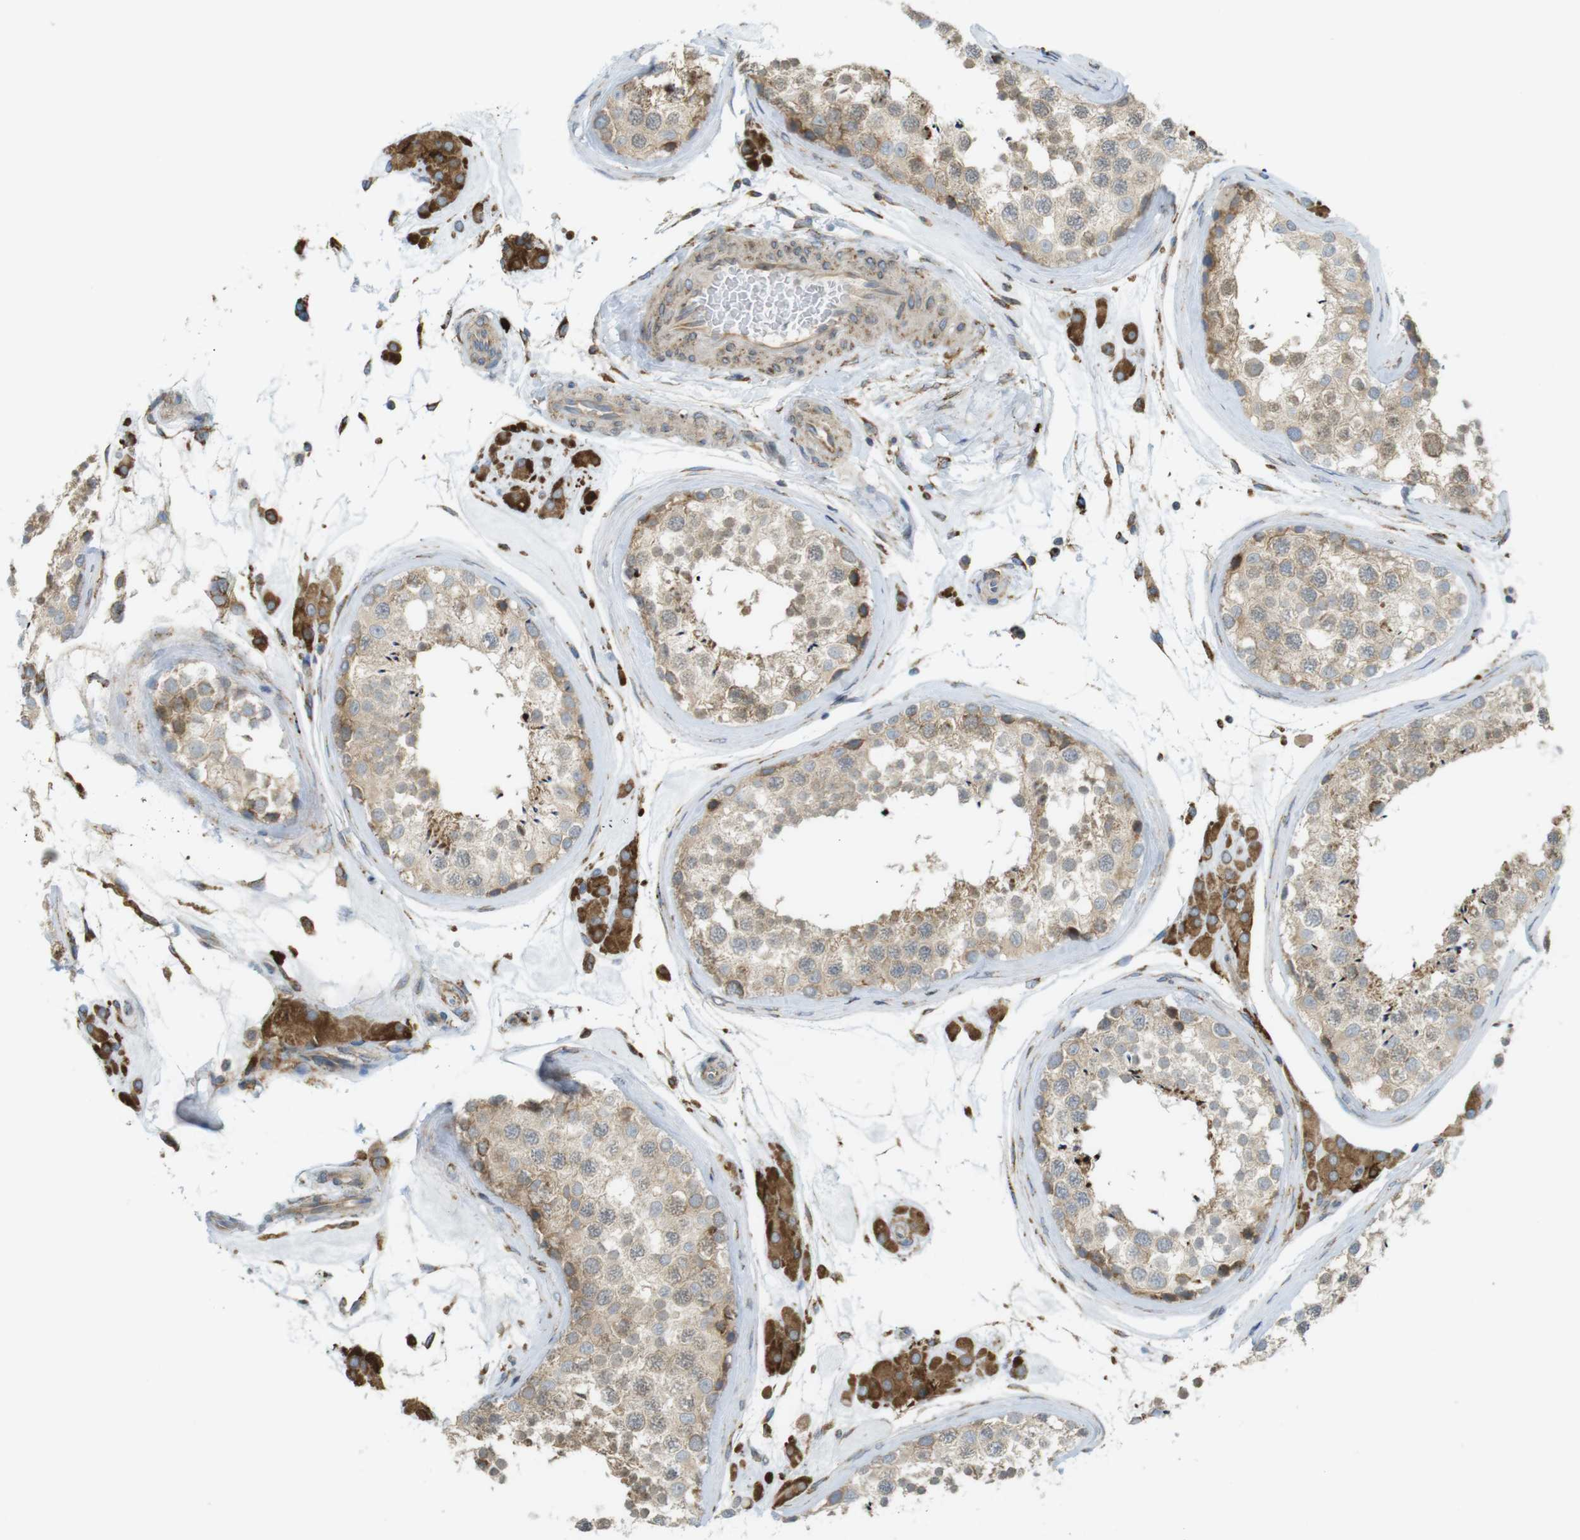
{"staining": {"intensity": "weak", "quantity": ">75%", "location": "cytoplasmic/membranous"}, "tissue": "testis", "cell_type": "Cells in seminiferous ducts", "image_type": "normal", "snomed": [{"axis": "morphology", "description": "Normal tissue, NOS"}, {"axis": "topography", "description": "Testis"}], "caption": "Protein expression analysis of unremarkable testis shows weak cytoplasmic/membranous positivity in about >75% of cells in seminiferous ducts.", "gene": "MBOAT2", "patient": {"sex": "male", "age": 46}}